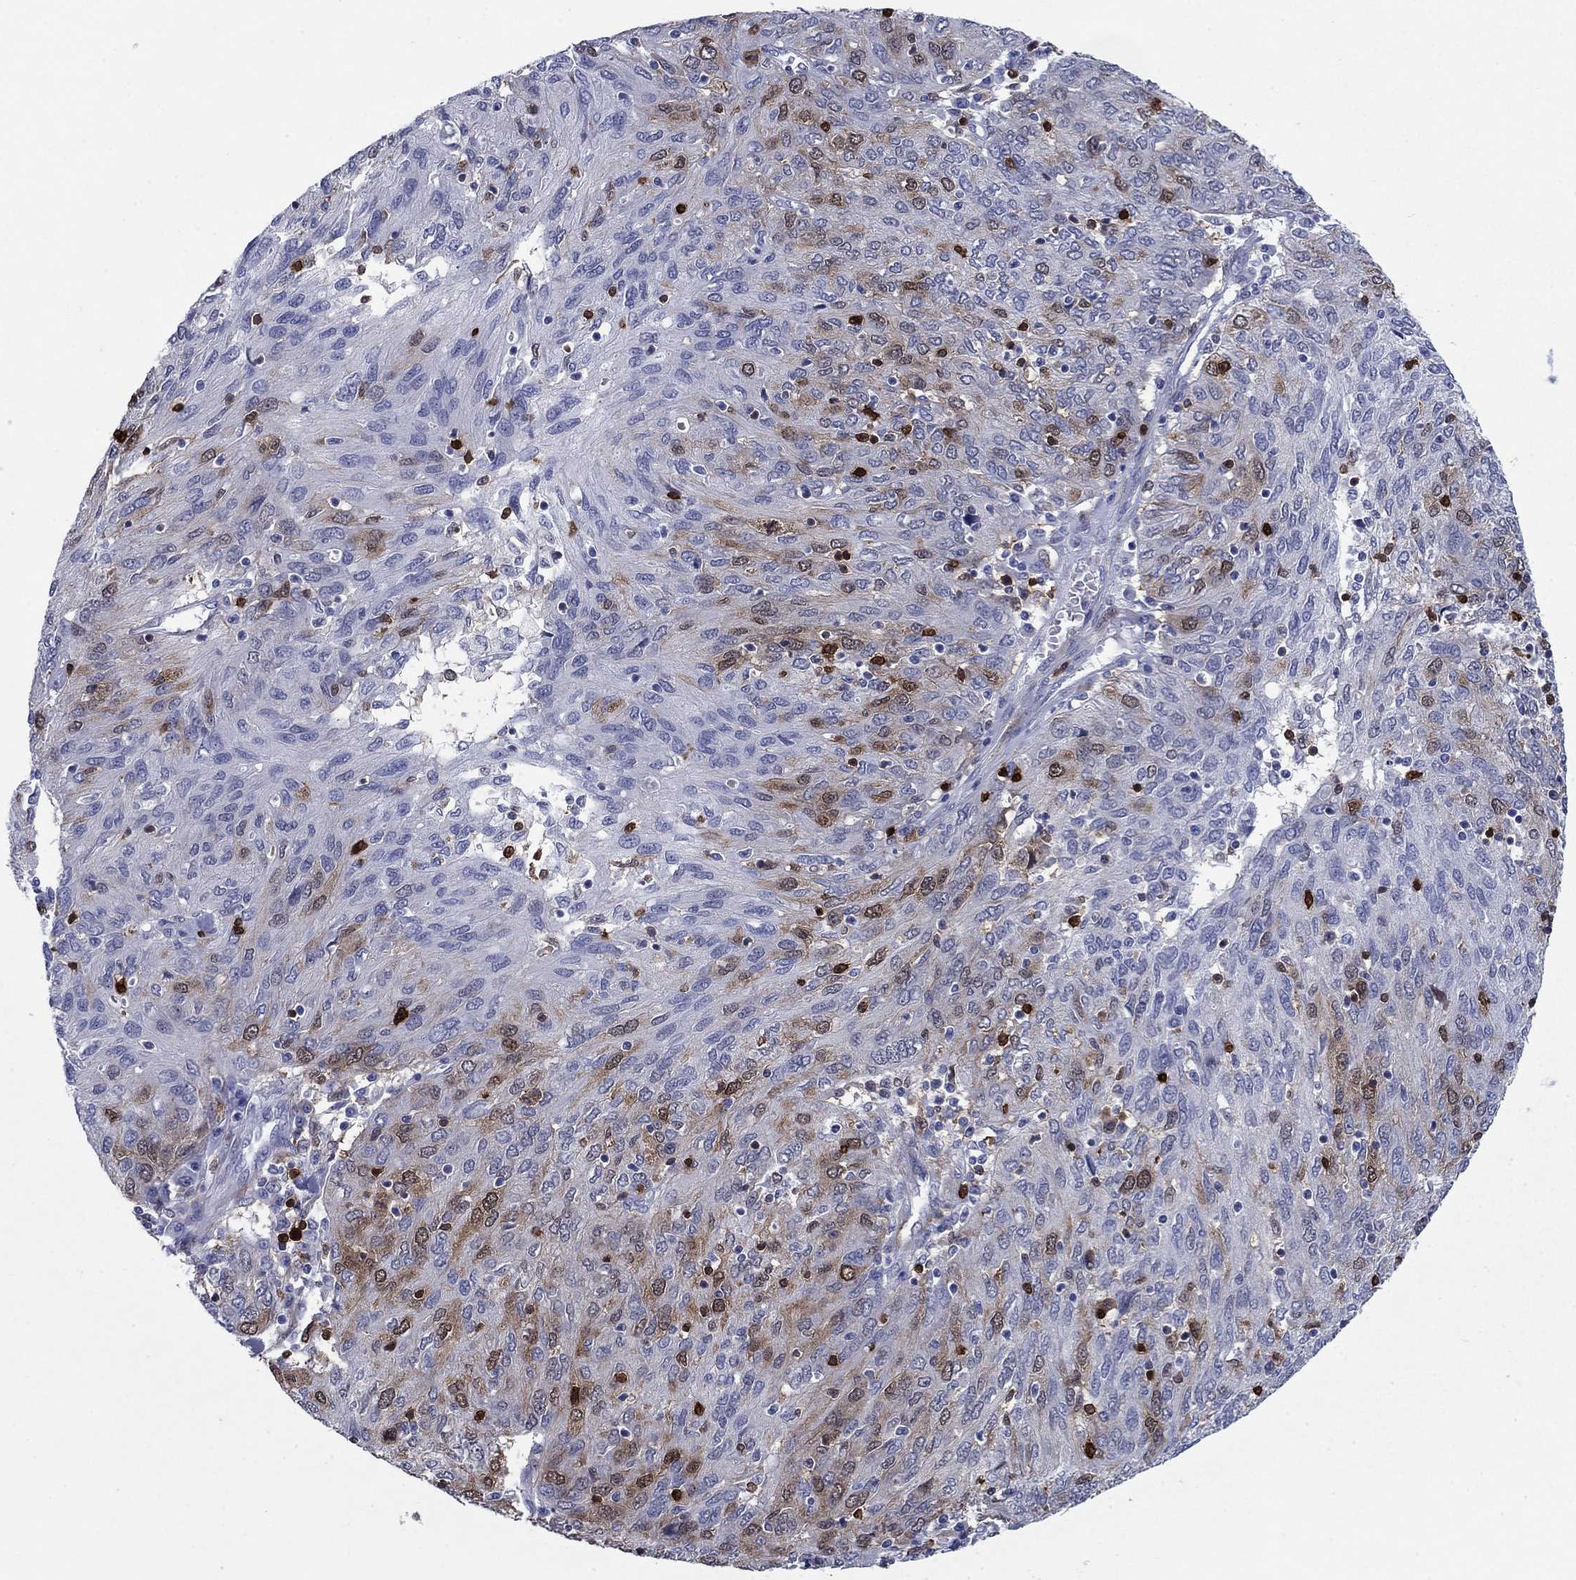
{"staining": {"intensity": "moderate", "quantity": "<25%", "location": "cytoplasmic/membranous"}, "tissue": "ovarian cancer", "cell_type": "Tumor cells", "image_type": "cancer", "snomed": [{"axis": "morphology", "description": "Carcinoma, endometroid"}, {"axis": "topography", "description": "Ovary"}], "caption": "Tumor cells demonstrate moderate cytoplasmic/membranous expression in approximately <25% of cells in ovarian cancer.", "gene": "STMN1", "patient": {"sex": "female", "age": 50}}